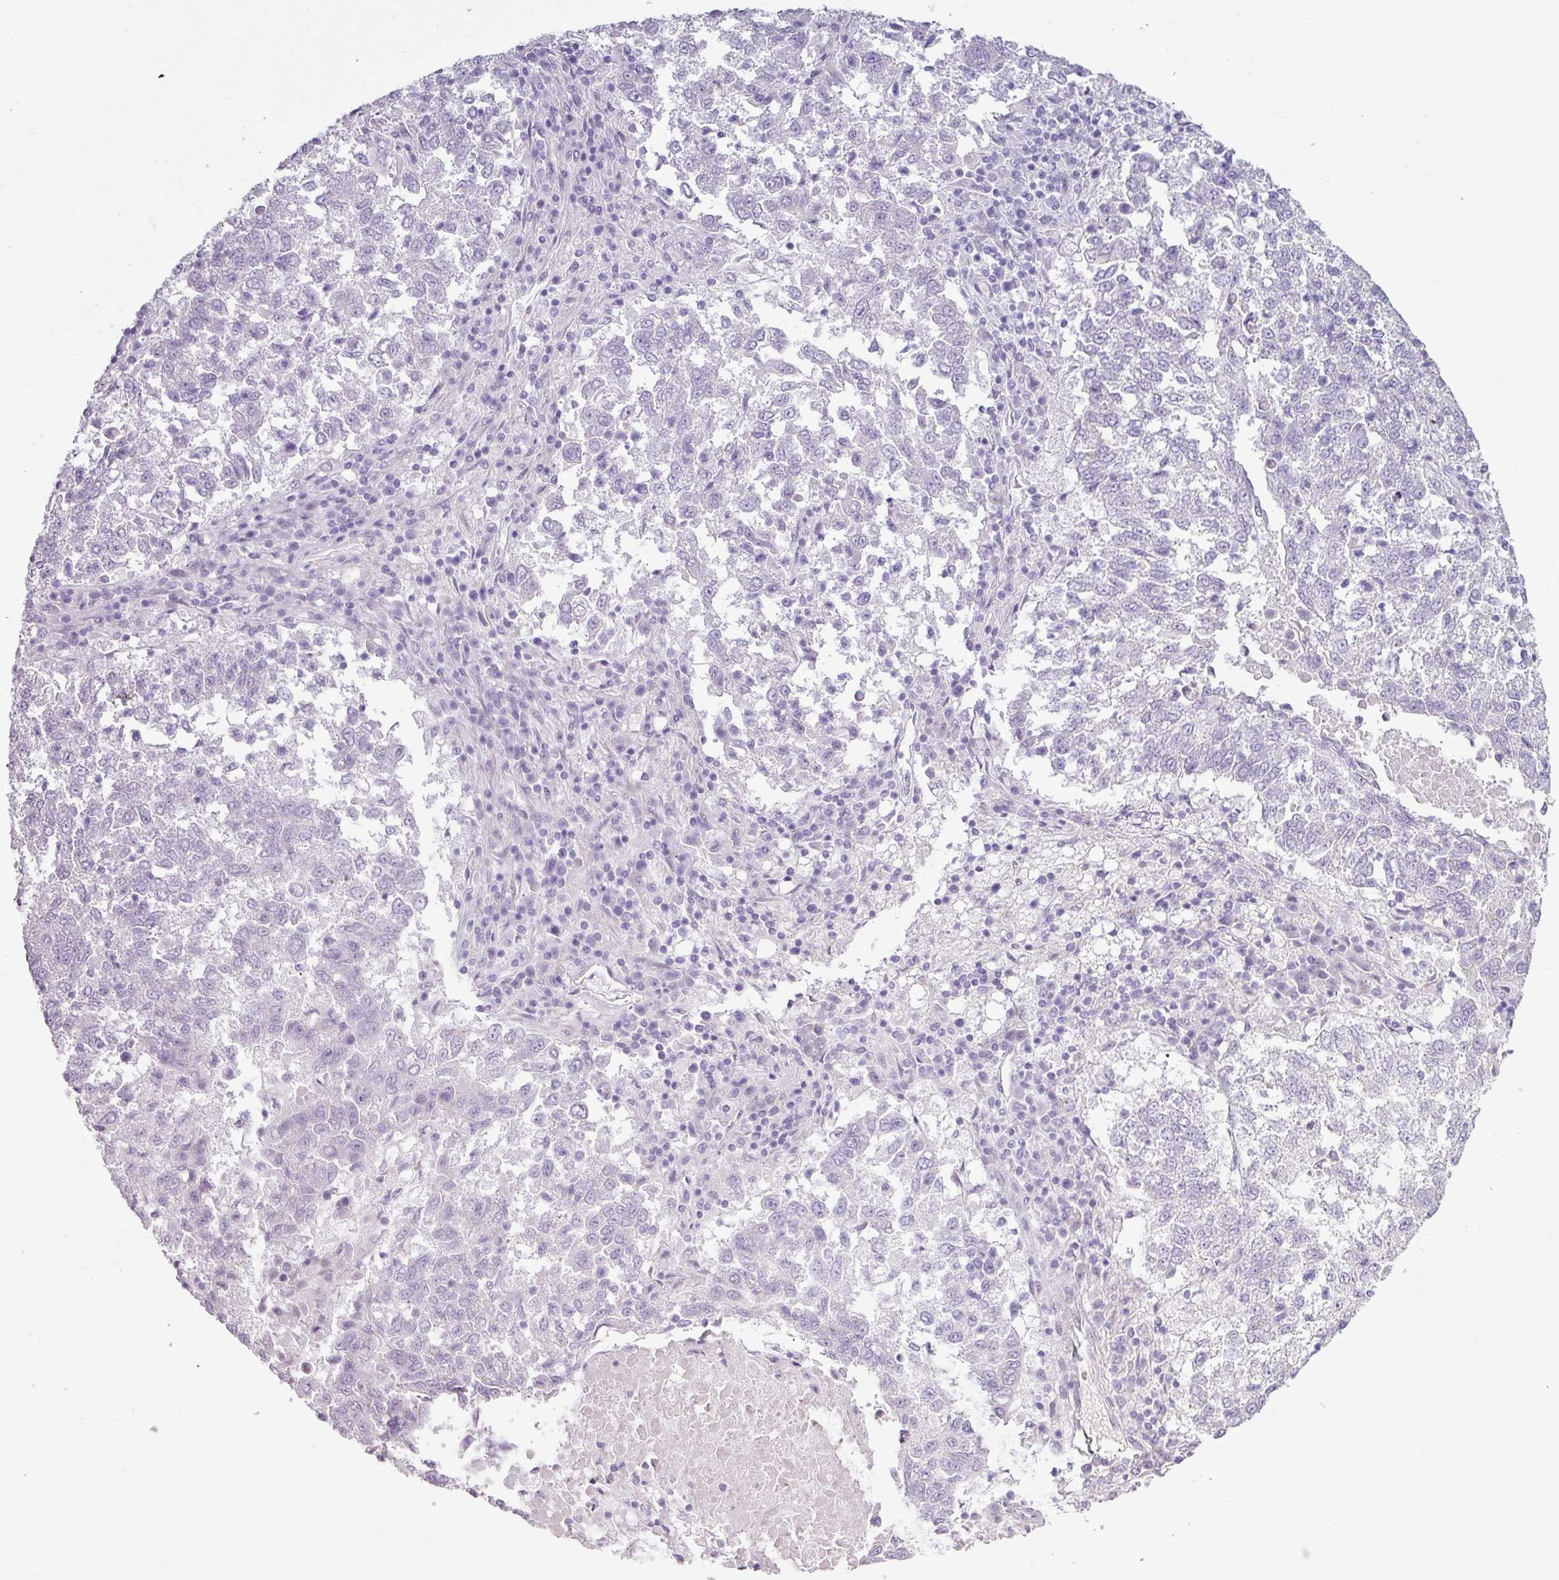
{"staining": {"intensity": "negative", "quantity": "none", "location": "none"}, "tissue": "lung cancer", "cell_type": "Tumor cells", "image_type": "cancer", "snomed": [{"axis": "morphology", "description": "Squamous cell carcinoma, NOS"}, {"axis": "topography", "description": "Lung"}], "caption": "There is no significant positivity in tumor cells of lung cancer.", "gene": "CLCA1", "patient": {"sex": "male", "age": 73}}